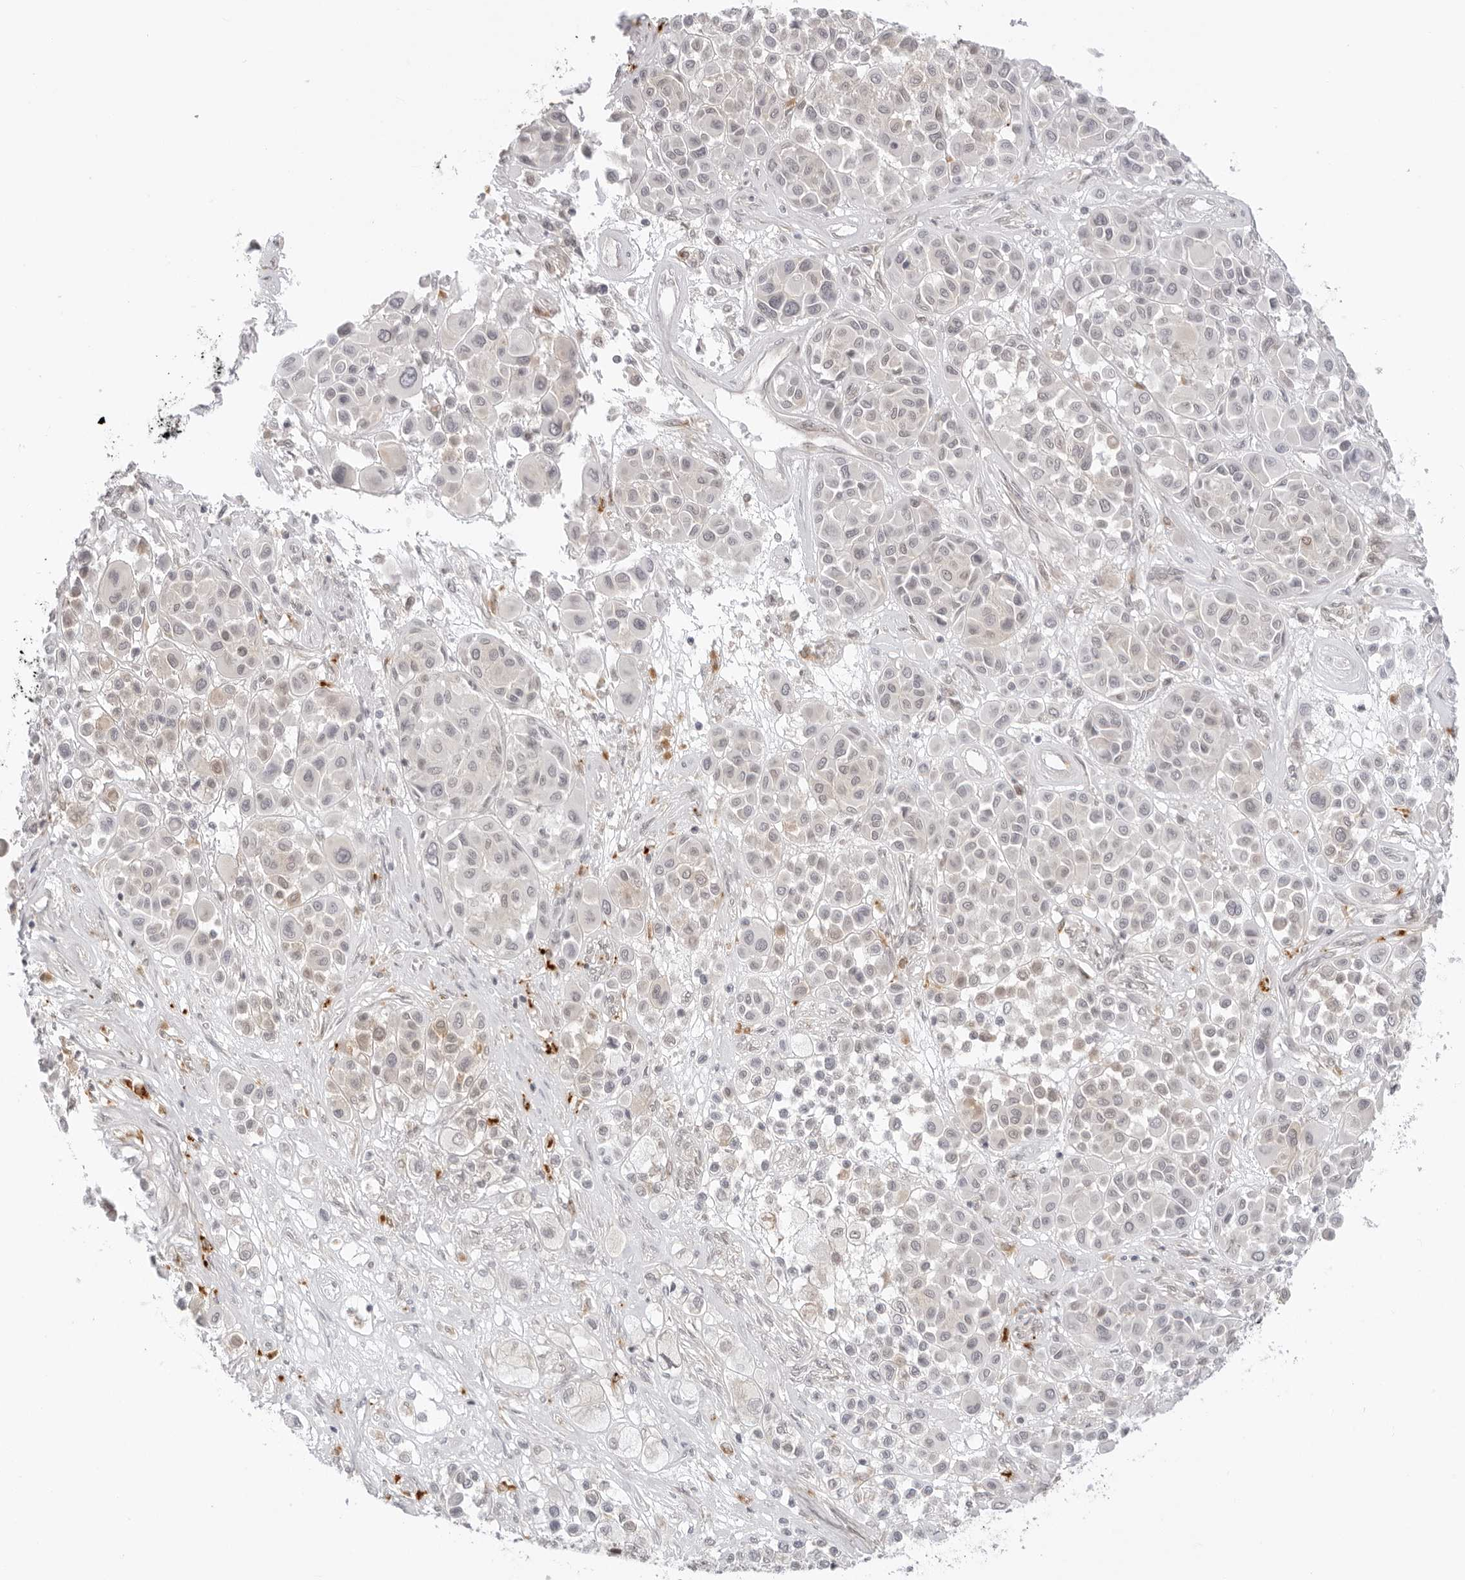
{"staining": {"intensity": "negative", "quantity": "none", "location": "none"}, "tissue": "melanoma", "cell_type": "Tumor cells", "image_type": "cancer", "snomed": [{"axis": "morphology", "description": "Malignant melanoma, Metastatic site"}, {"axis": "topography", "description": "Soft tissue"}], "caption": "The histopathology image exhibits no significant expression in tumor cells of melanoma.", "gene": "TRAPPC3", "patient": {"sex": "male", "age": 41}}